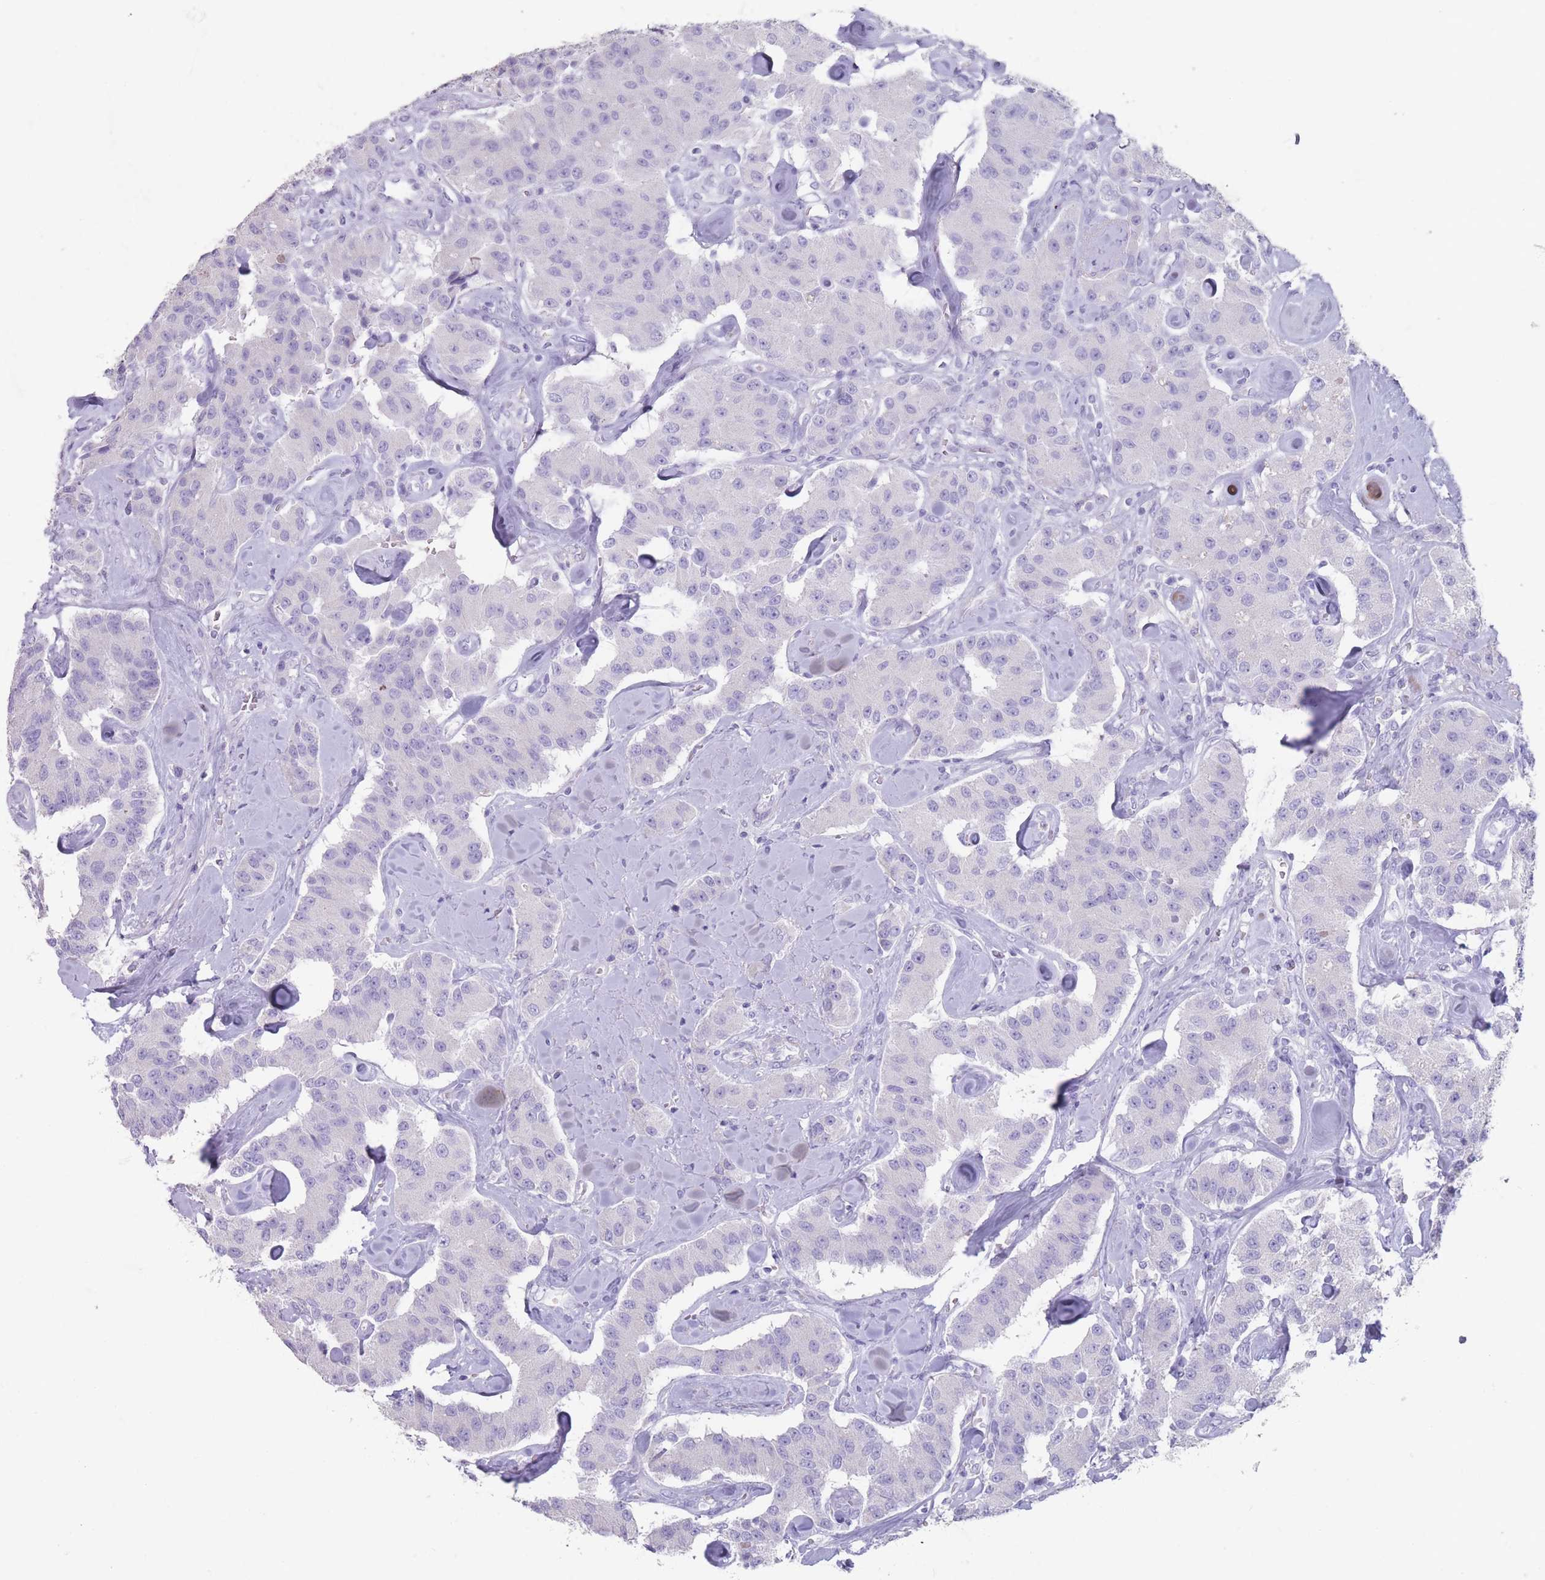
{"staining": {"intensity": "negative", "quantity": "none", "location": "none"}, "tissue": "carcinoid", "cell_type": "Tumor cells", "image_type": "cancer", "snomed": [{"axis": "morphology", "description": "Carcinoid, malignant, NOS"}, {"axis": "topography", "description": "Pancreas"}], "caption": "This is an IHC photomicrograph of malignant carcinoid. There is no expression in tumor cells.", "gene": "RHBG", "patient": {"sex": "male", "age": 41}}